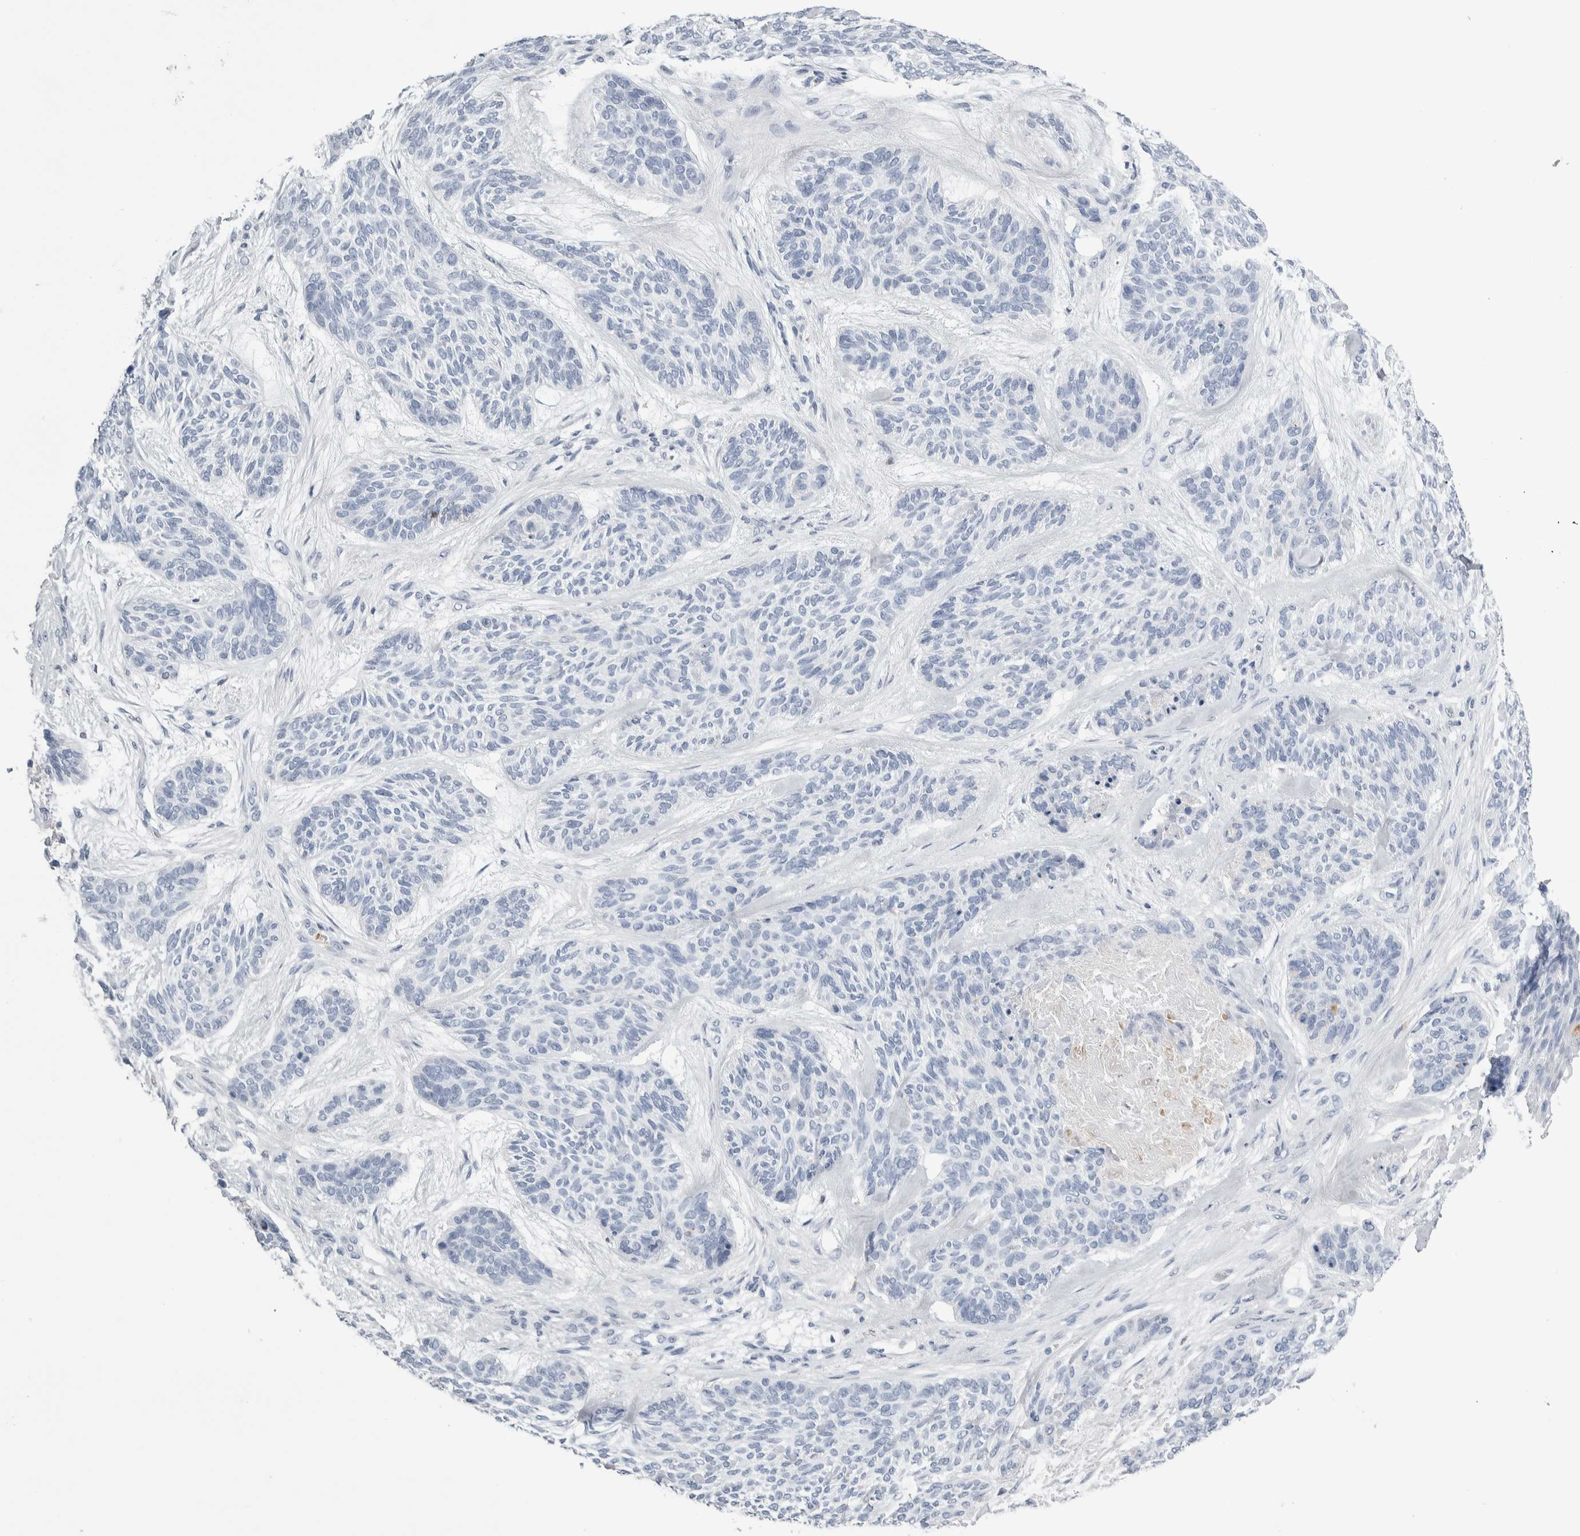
{"staining": {"intensity": "negative", "quantity": "none", "location": "none"}, "tissue": "skin cancer", "cell_type": "Tumor cells", "image_type": "cancer", "snomed": [{"axis": "morphology", "description": "Basal cell carcinoma"}, {"axis": "topography", "description": "Skin"}], "caption": "Immunohistochemistry (IHC) of skin cancer displays no positivity in tumor cells. Nuclei are stained in blue.", "gene": "SKAP2", "patient": {"sex": "male", "age": 55}}